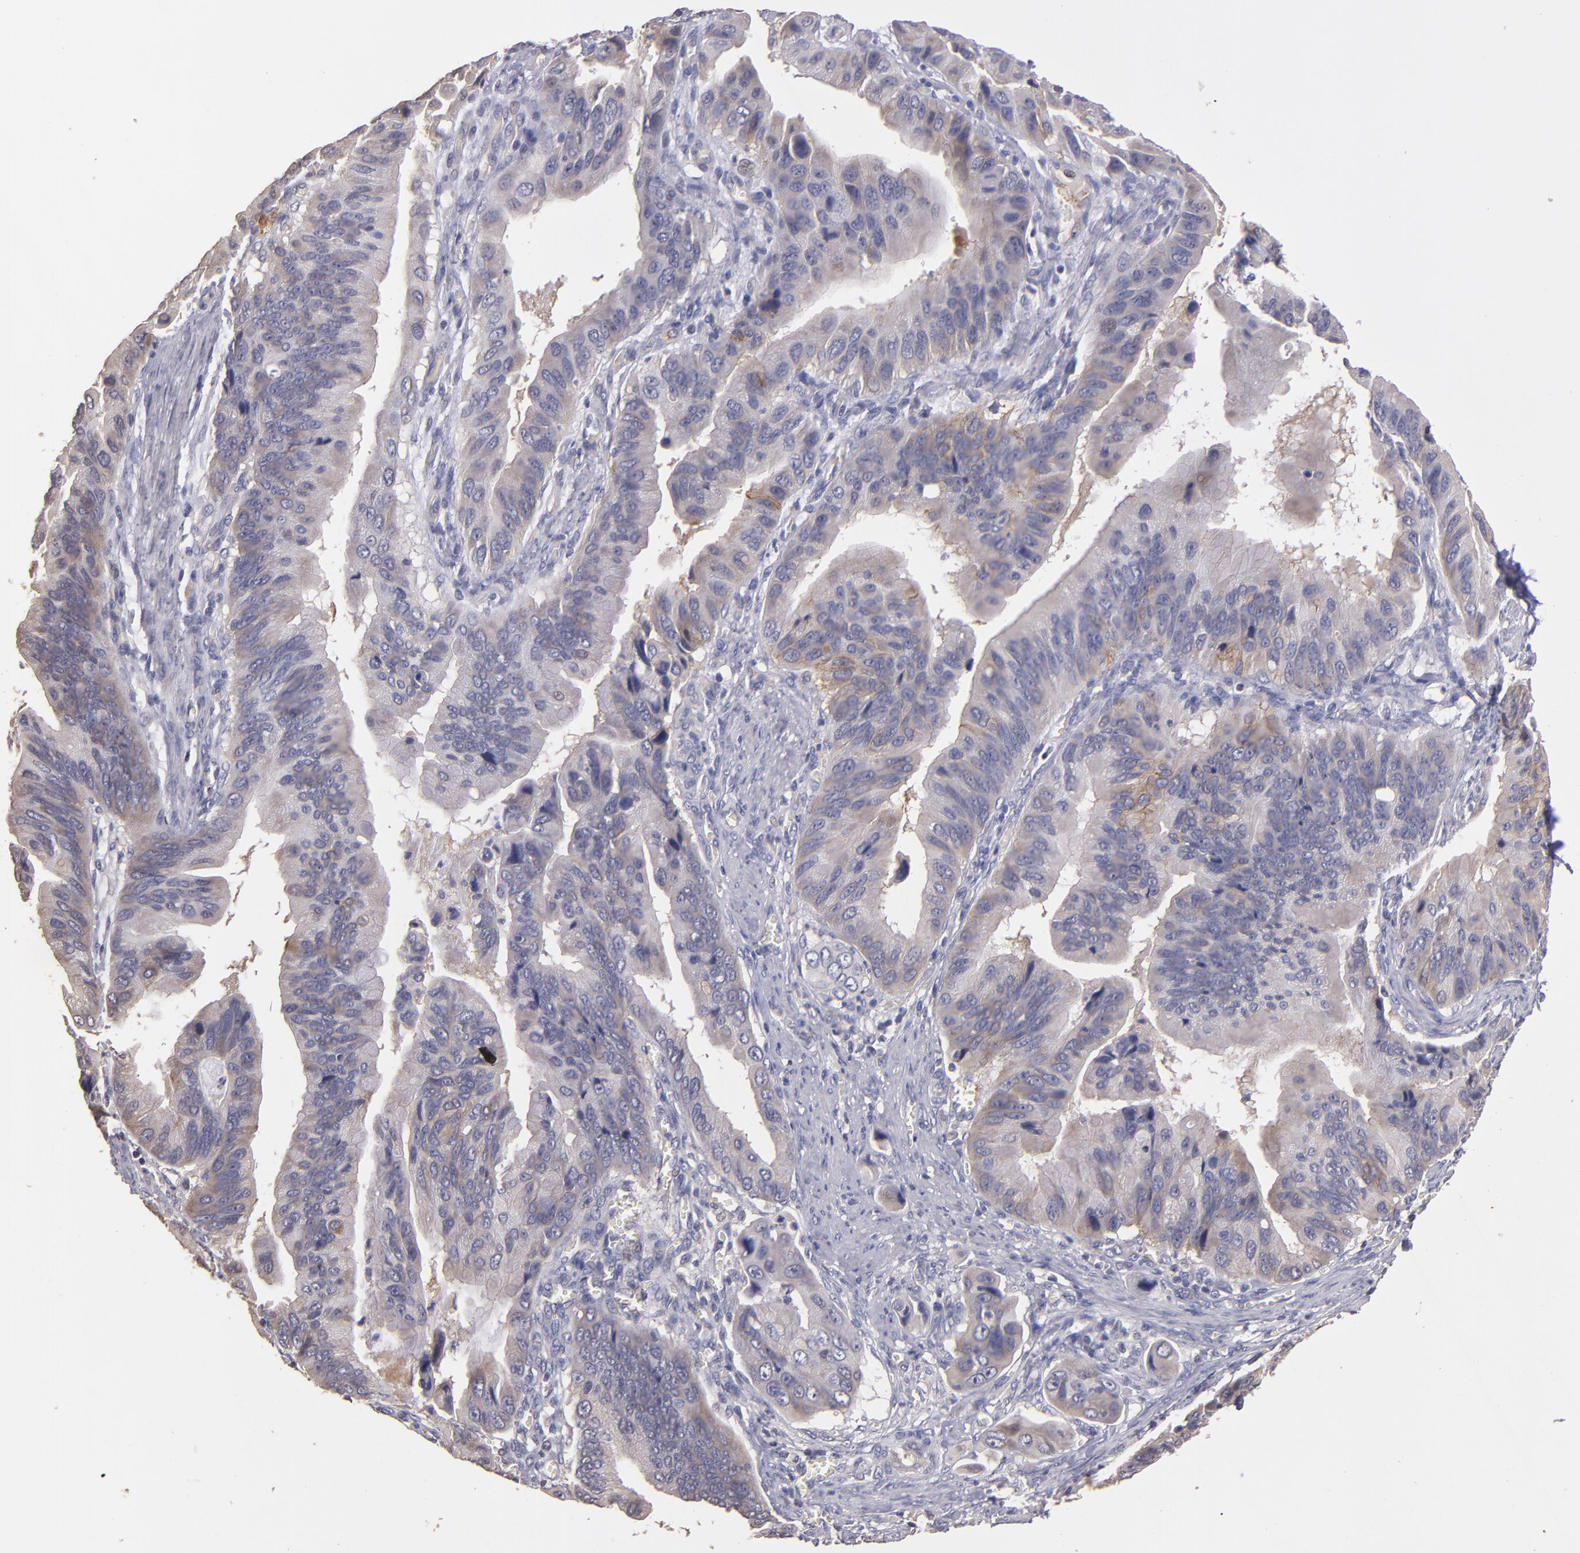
{"staining": {"intensity": "weak", "quantity": "25%-75%", "location": "cytoplasmic/membranous"}, "tissue": "stomach cancer", "cell_type": "Tumor cells", "image_type": "cancer", "snomed": [{"axis": "morphology", "description": "Adenocarcinoma, NOS"}, {"axis": "topography", "description": "Stomach, upper"}], "caption": "Protein expression analysis of human stomach cancer reveals weak cytoplasmic/membranous positivity in about 25%-75% of tumor cells.", "gene": "GNAZ", "patient": {"sex": "male", "age": 80}}